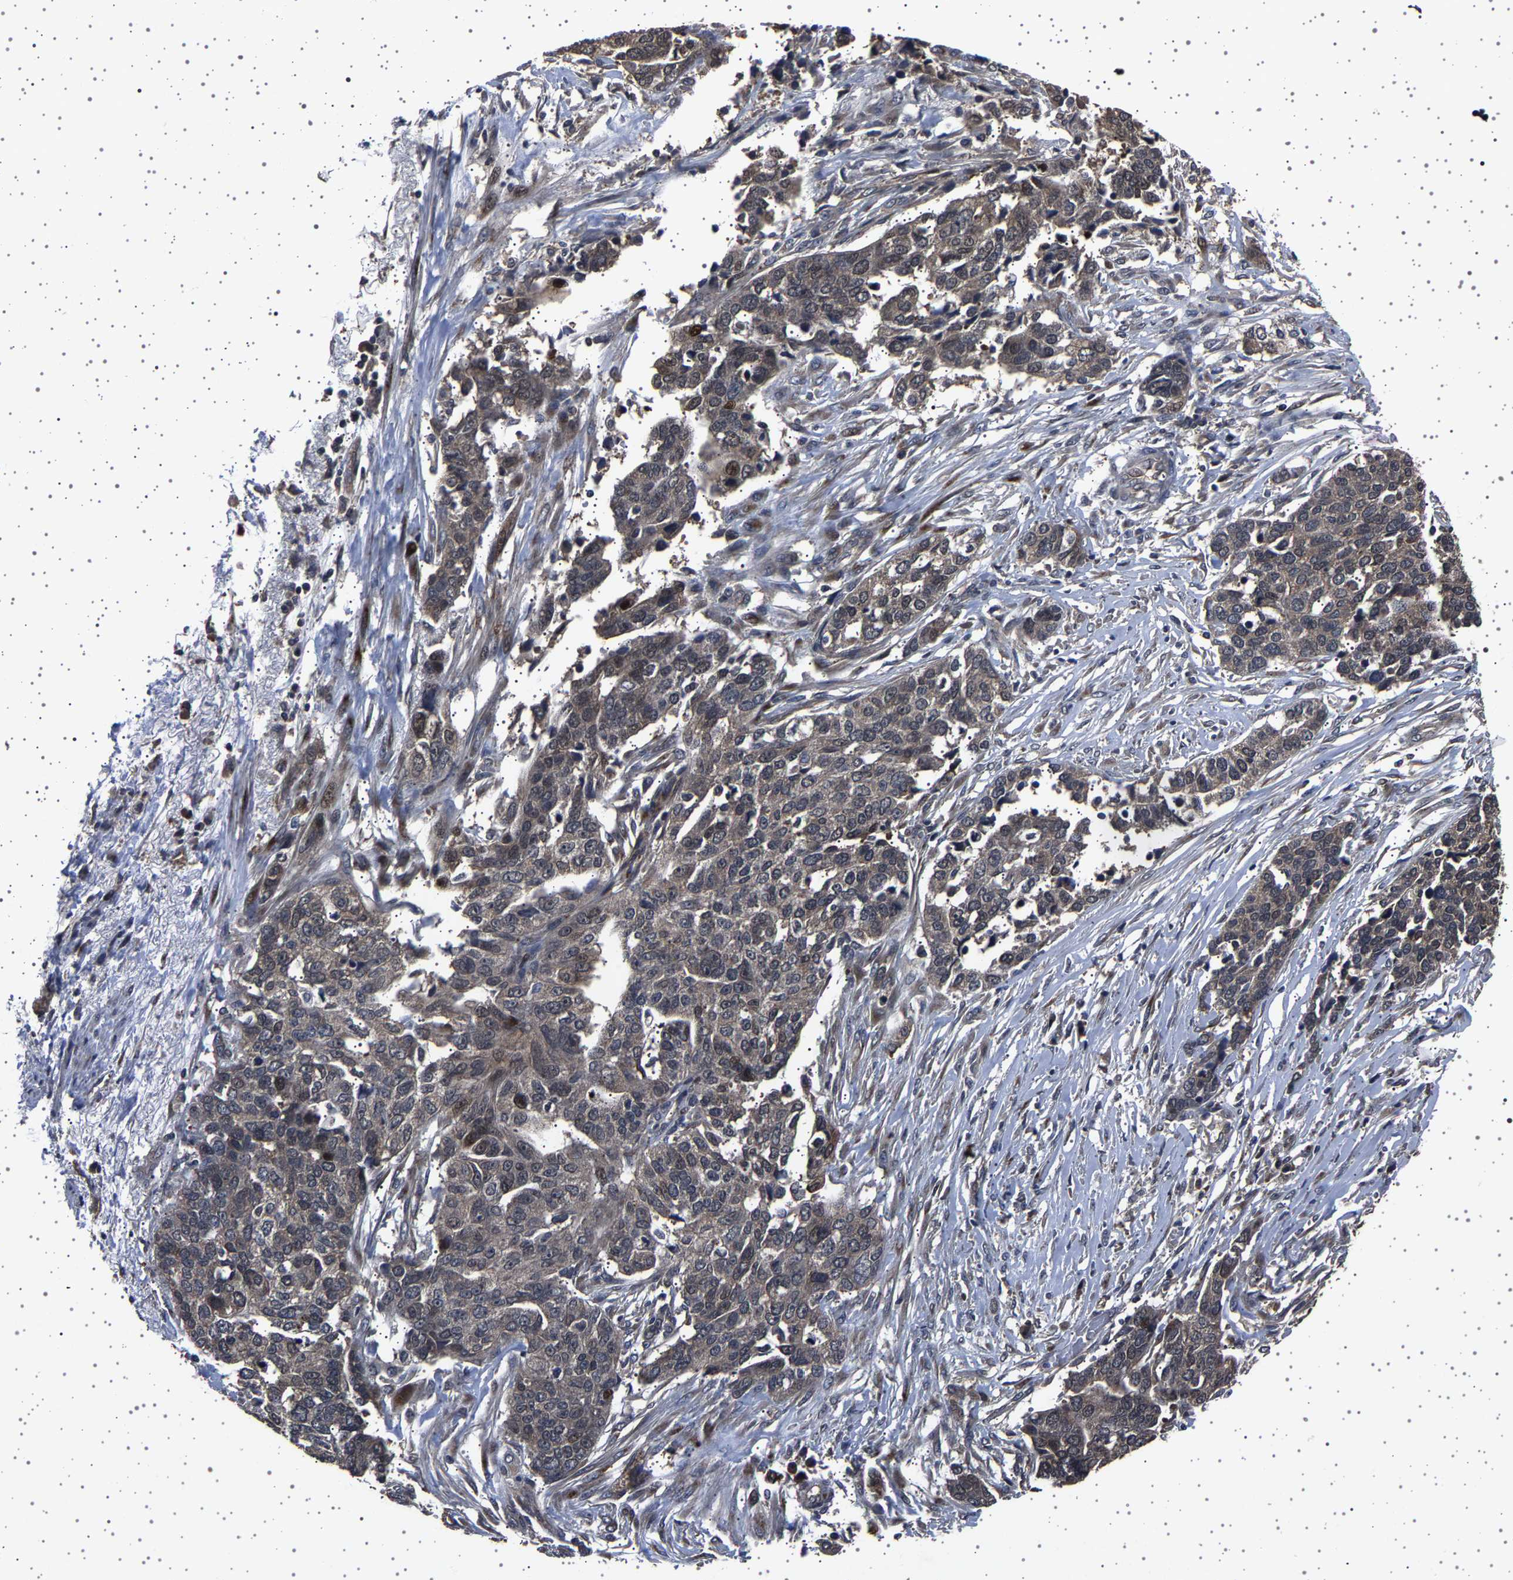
{"staining": {"intensity": "weak", "quantity": "<25%", "location": "cytoplasmic/membranous"}, "tissue": "ovarian cancer", "cell_type": "Tumor cells", "image_type": "cancer", "snomed": [{"axis": "morphology", "description": "Cystadenocarcinoma, serous, NOS"}, {"axis": "topography", "description": "Ovary"}], "caption": "High magnification brightfield microscopy of ovarian serous cystadenocarcinoma stained with DAB (3,3'-diaminobenzidine) (brown) and counterstained with hematoxylin (blue): tumor cells show no significant staining.", "gene": "NCKAP1", "patient": {"sex": "female", "age": 44}}